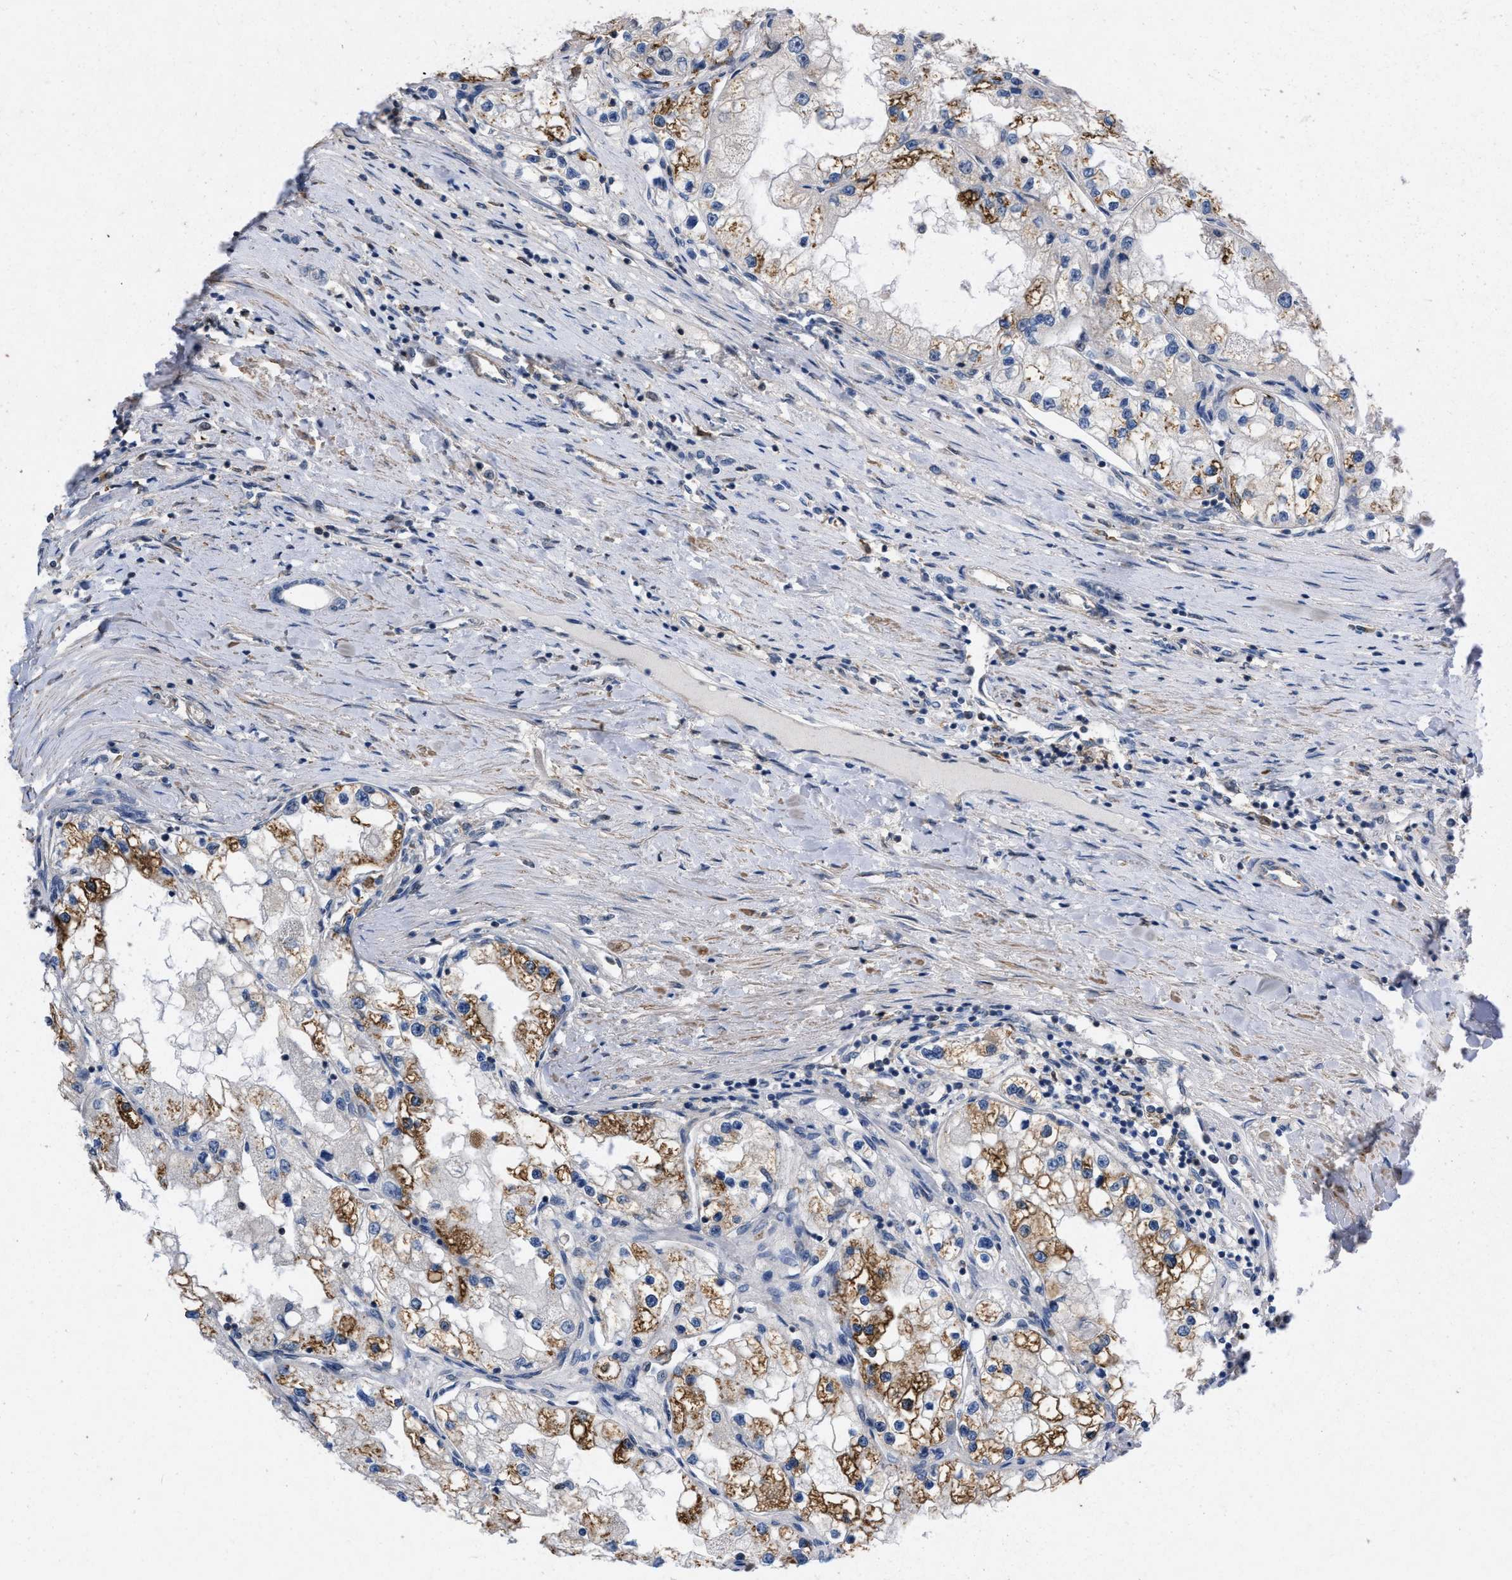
{"staining": {"intensity": "moderate", "quantity": "25%-75%", "location": "cytoplasmic/membranous"}, "tissue": "renal cancer", "cell_type": "Tumor cells", "image_type": "cancer", "snomed": [{"axis": "morphology", "description": "Adenocarcinoma, NOS"}, {"axis": "topography", "description": "Kidney"}], "caption": "DAB immunohistochemical staining of renal adenocarcinoma shows moderate cytoplasmic/membranous protein positivity in approximately 25%-75% of tumor cells.", "gene": "TMEM131", "patient": {"sex": "male", "age": 68}}